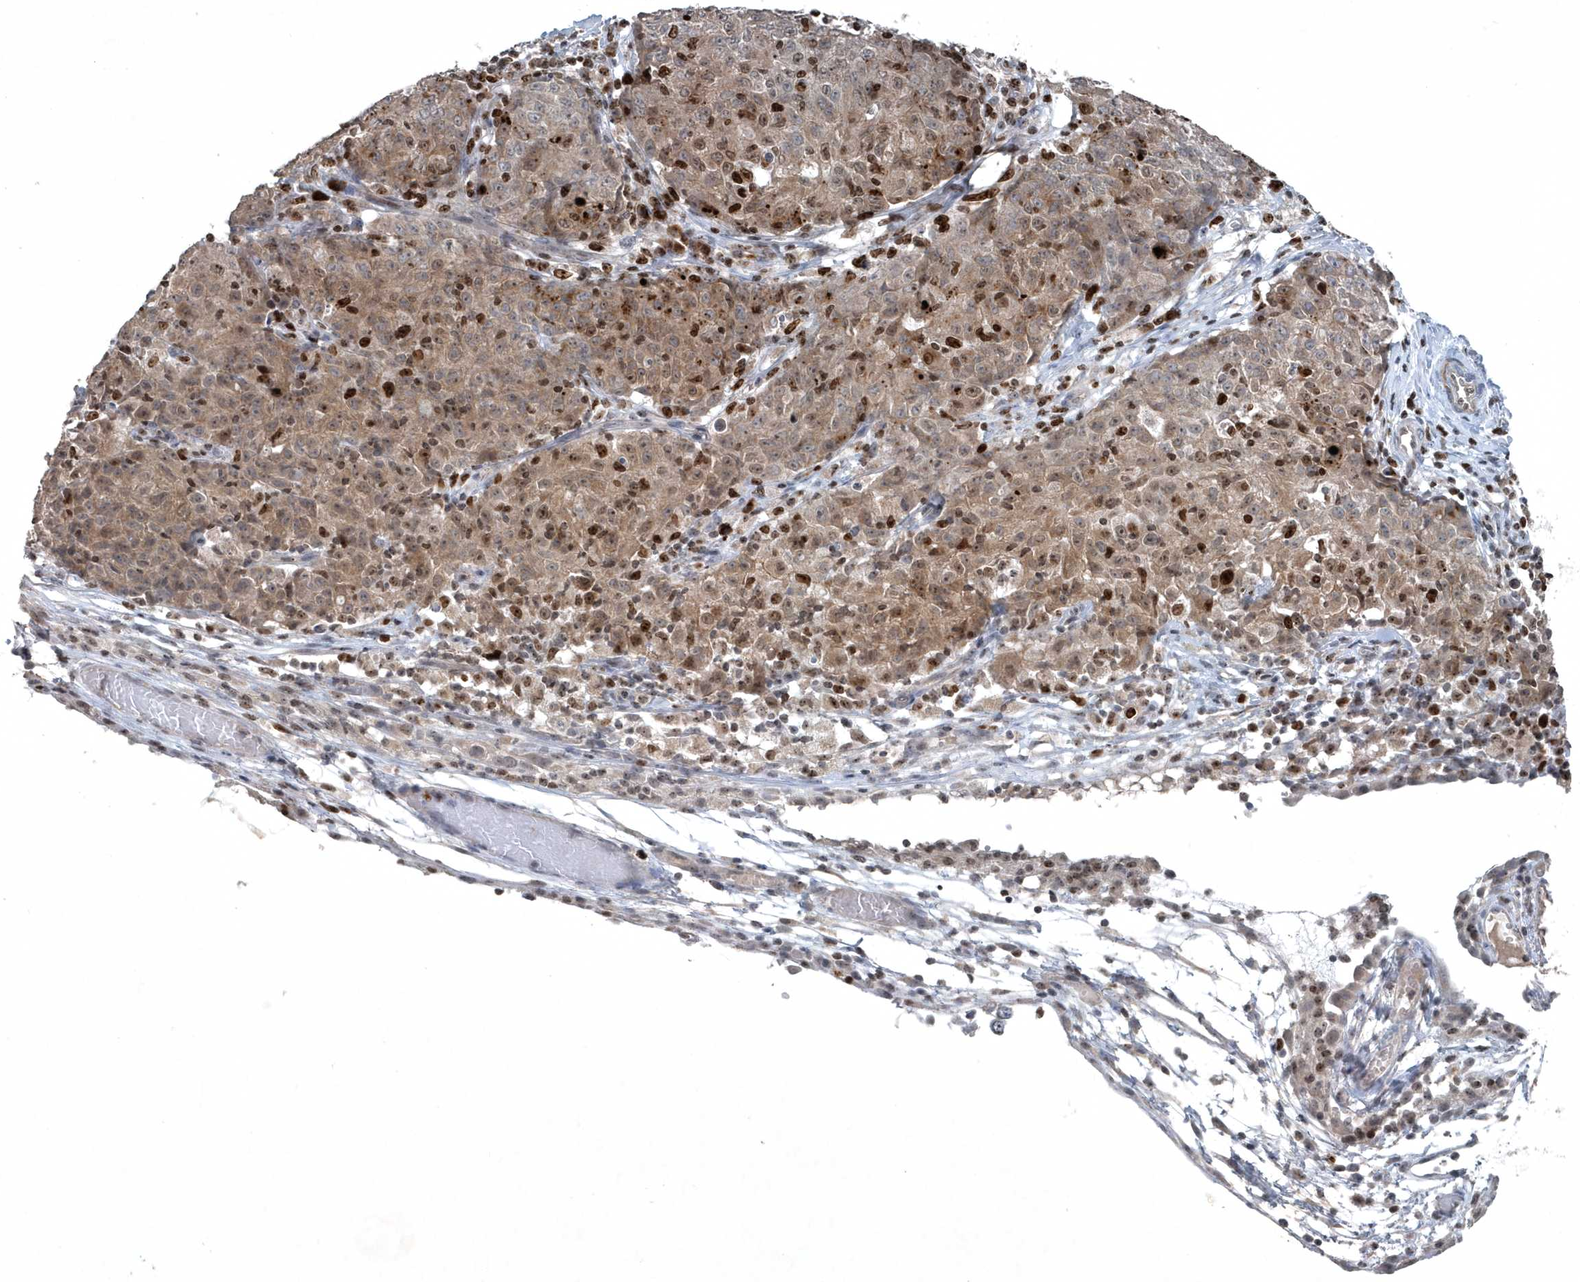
{"staining": {"intensity": "moderate", "quantity": "25%-75%", "location": "nuclear"}, "tissue": "ovarian cancer", "cell_type": "Tumor cells", "image_type": "cancer", "snomed": [{"axis": "morphology", "description": "Carcinoma, endometroid"}, {"axis": "topography", "description": "Ovary"}], "caption": "Immunohistochemical staining of human ovarian cancer shows moderate nuclear protein positivity in approximately 25%-75% of tumor cells.", "gene": "QTRT2", "patient": {"sex": "female", "age": 42}}